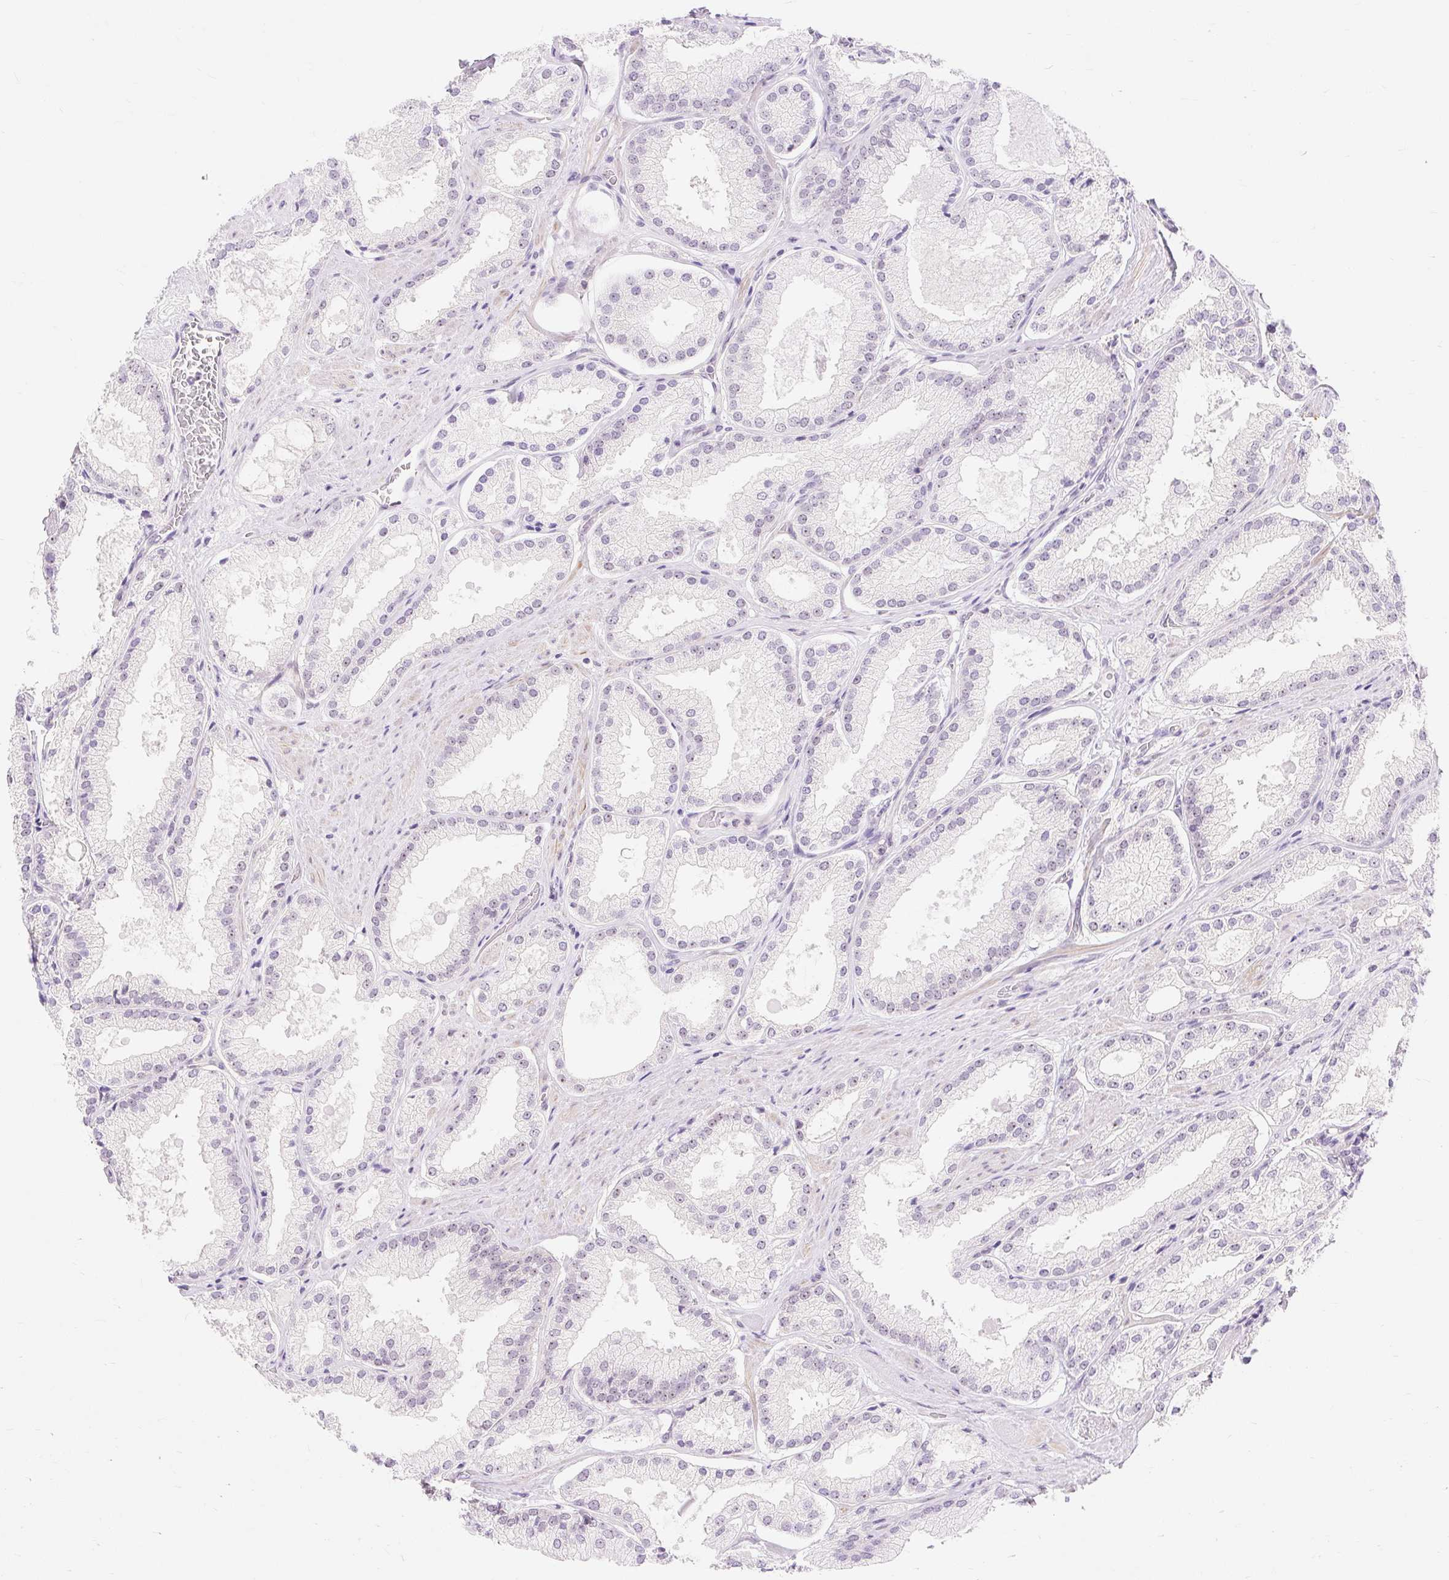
{"staining": {"intensity": "weak", "quantity": "<25%", "location": "nuclear"}, "tissue": "prostate cancer", "cell_type": "Tumor cells", "image_type": "cancer", "snomed": [{"axis": "morphology", "description": "Adenocarcinoma, High grade"}, {"axis": "topography", "description": "Prostate"}], "caption": "The immunohistochemistry photomicrograph has no significant positivity in tumor cells of prostate high-grade adenocarcinoma tissue.", "gene": "OBP2A", "patient": {"sex": "male", "age": 68}}